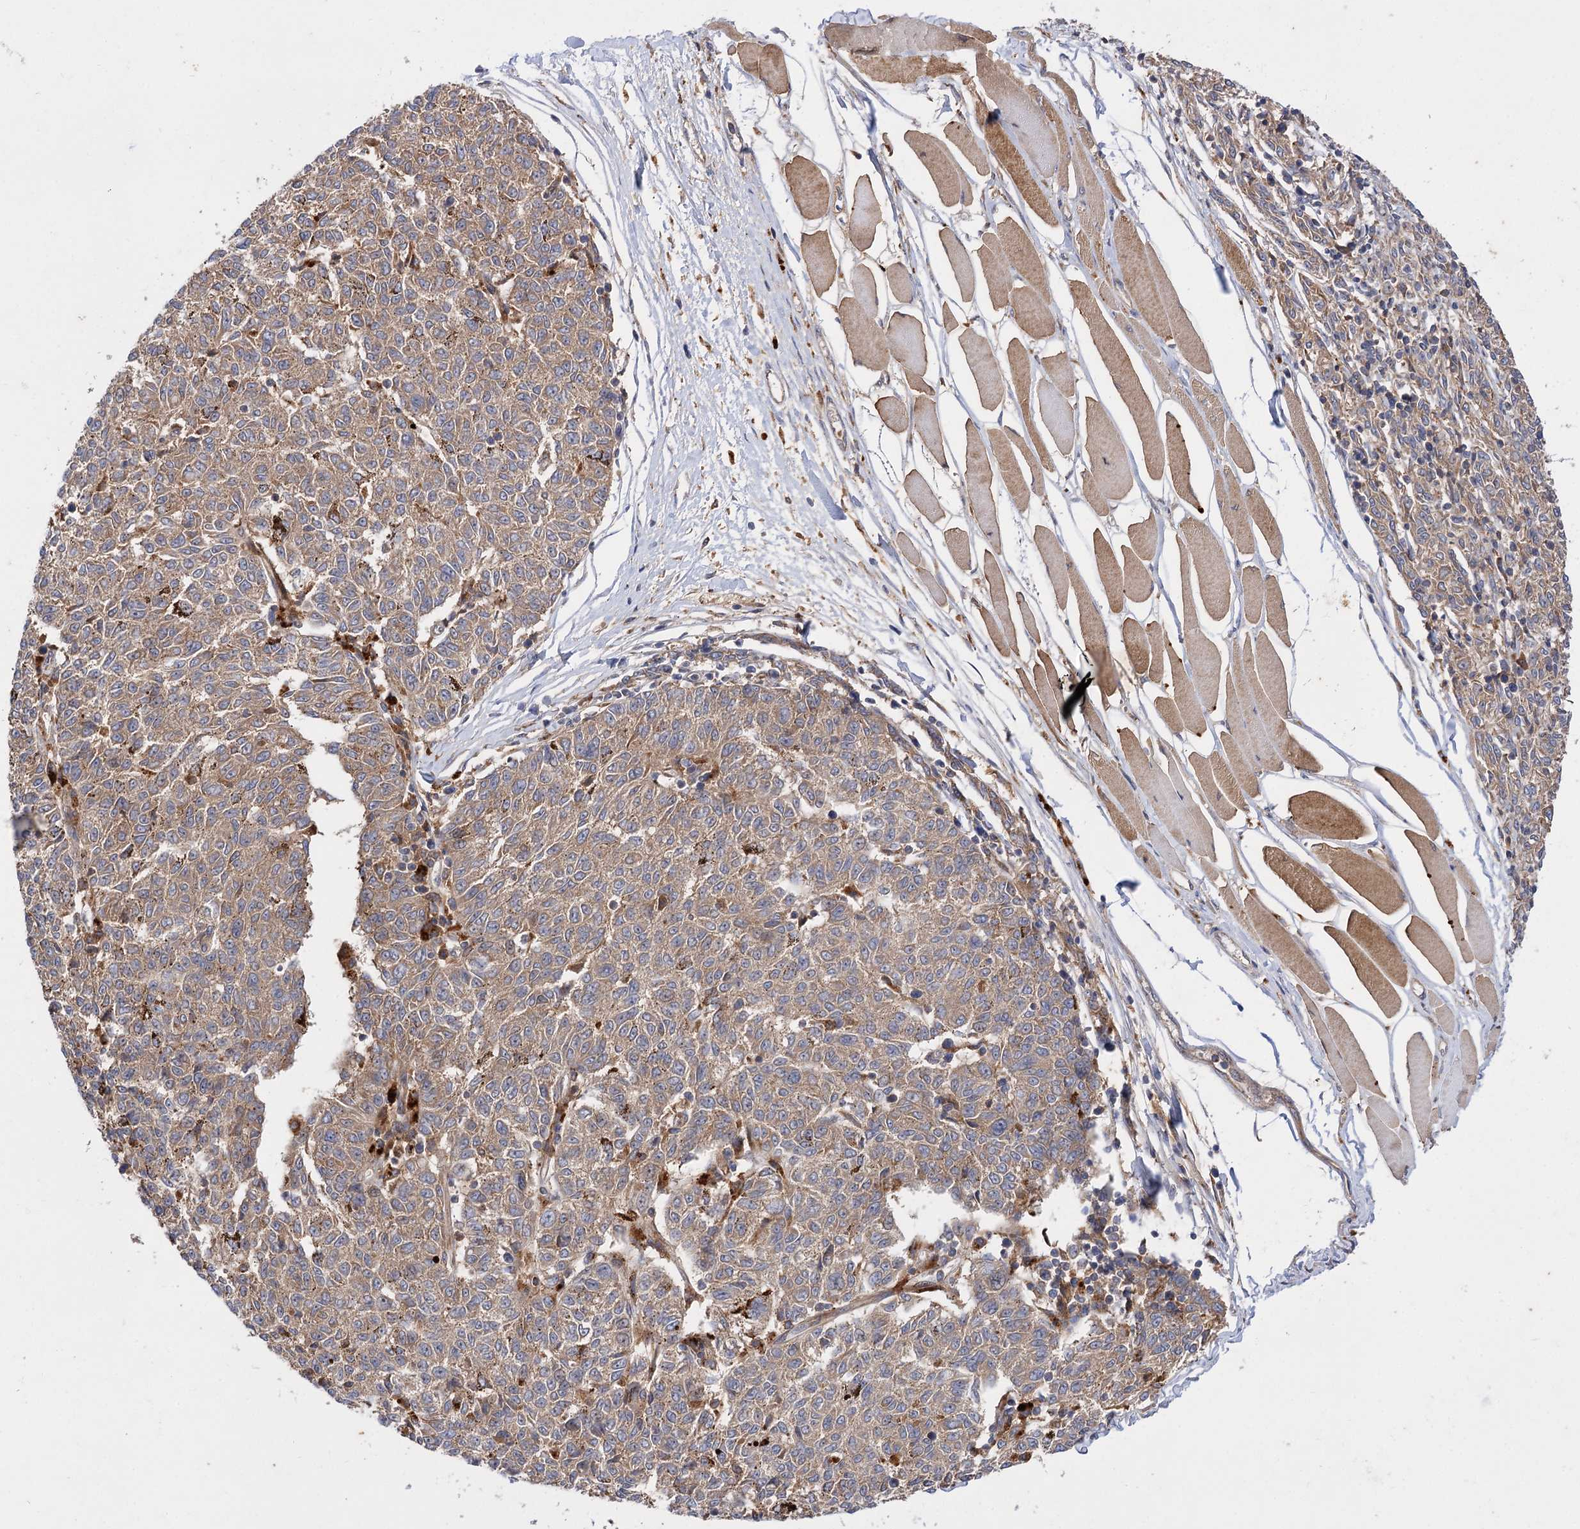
{"staining": {"intensity": "weak", "quantity": ">75%", "location": "cytoplasmic/membranous"}, "tissue": "melanoma", "cell_type": "Tumor cells", "image_type": "cancer", "snomed": [{"axis": "morphology", "description": "Malignant melanoma, NOS"}, {"axis": "topography", "description": "Skin"}], "caption": "DAB (3,3'-diaminobenzidine) immunohistochemical staining of malignant melanoma shows weak cytoplasmic/membranous protein staining in about >75% of tumor cells.", "gene": "PATL1", "patient": {"sex": "female", "age": 72}}